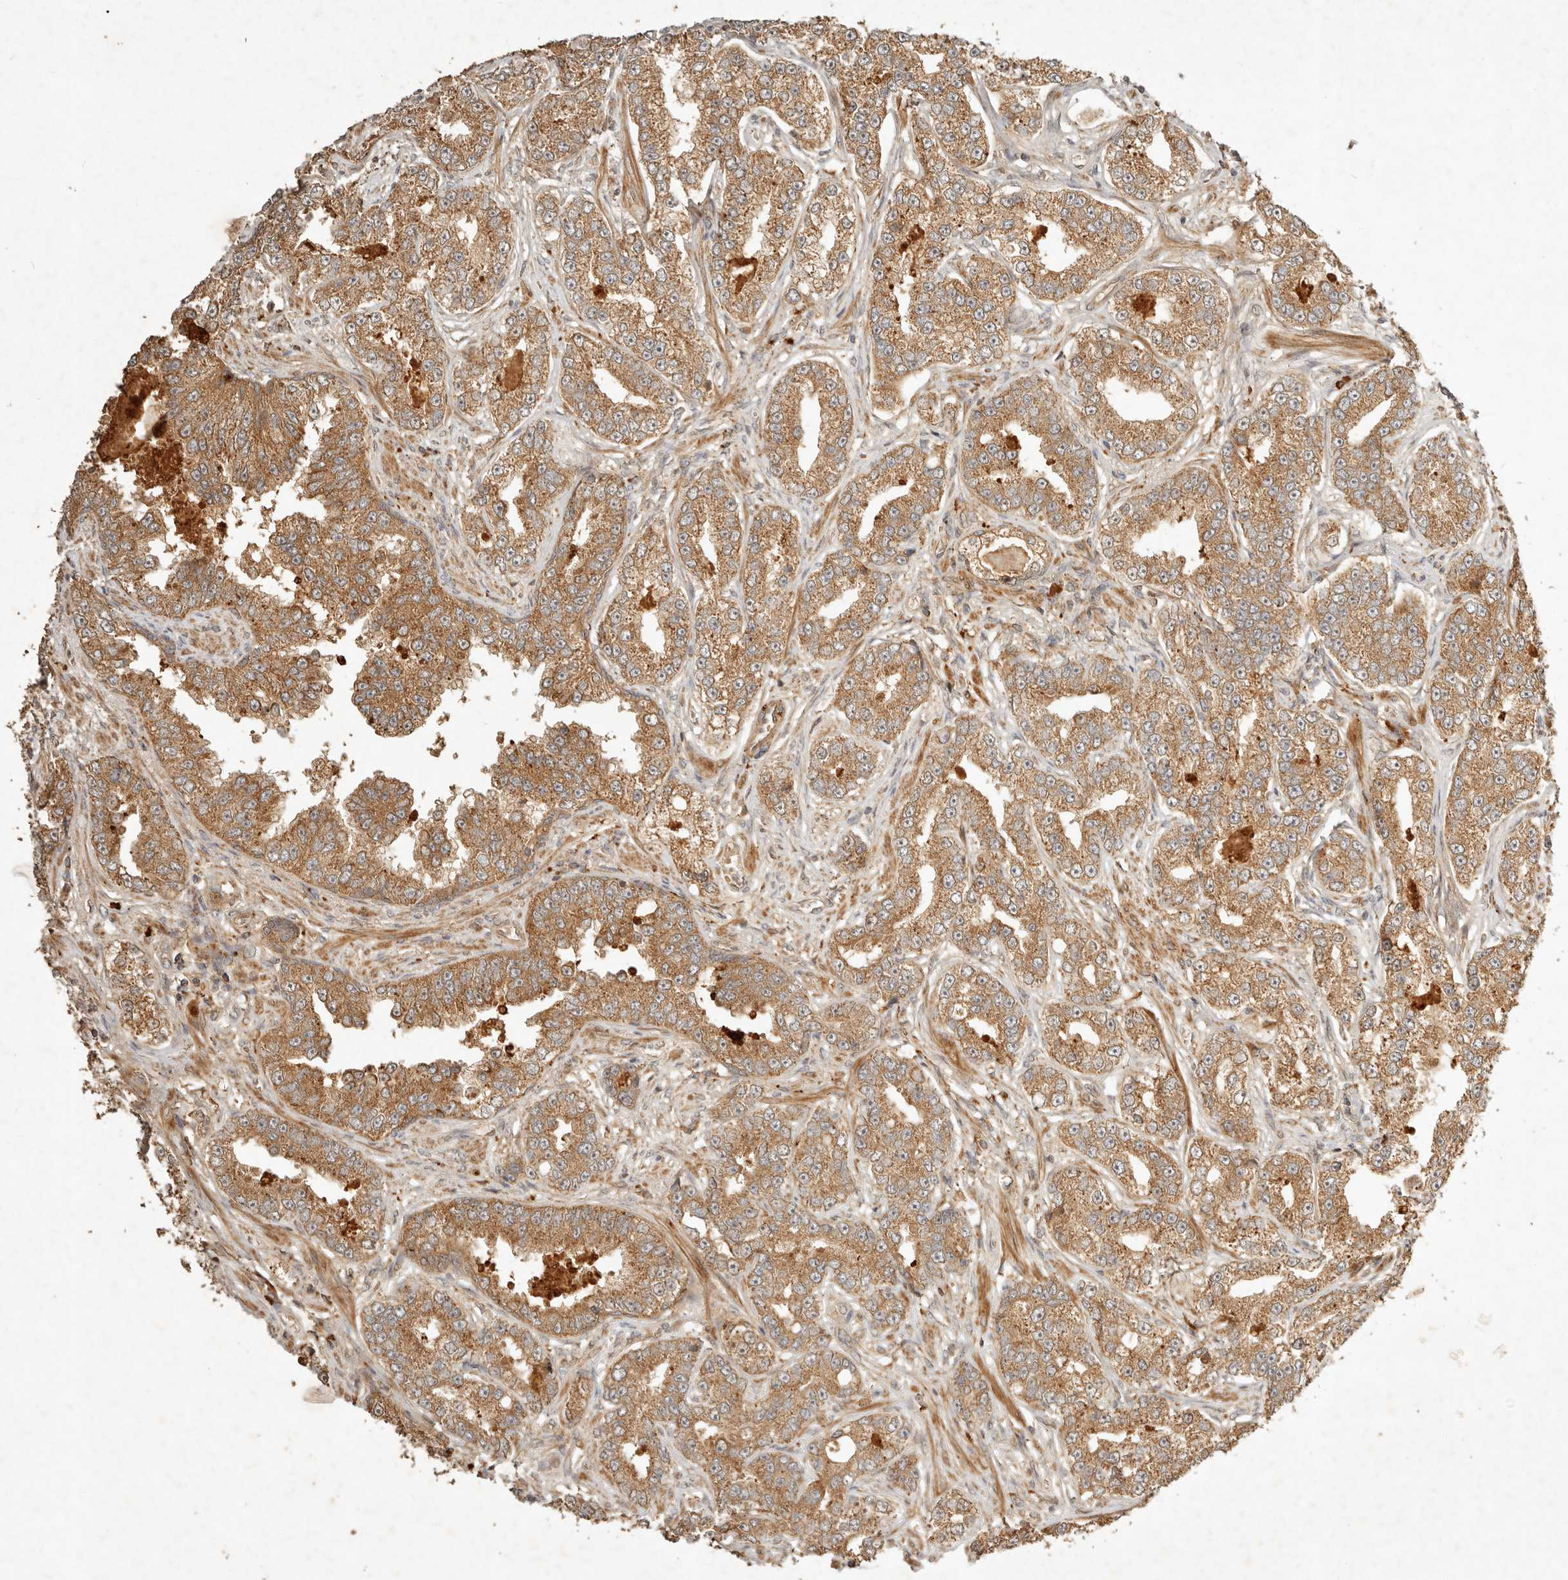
{"staining": {"intensity": "moderate", "quantity": ">75%", "location": "cytoplasmic/membranous"}, "tissue": "prostate cancer", "cell_type": "Tumor cells", "image_type": "cancer", "snomed": [{"axis": "morphology", "description": "Normal tissue, NOS"}, {"axis": "morphology", "description": "Adenocarcinoma, High grade"}, {"axis": "topography", "description": "Prostate"}], "caption": "This image exhibits IHC staining of high-grade adenocarcinoma (prostate), with medium moderate cytoplasmic/membranous positivity in approximately >75% of tumor cells.", "gene": "CLEC4C", "patient": {"sex": "male", "age": 83}}